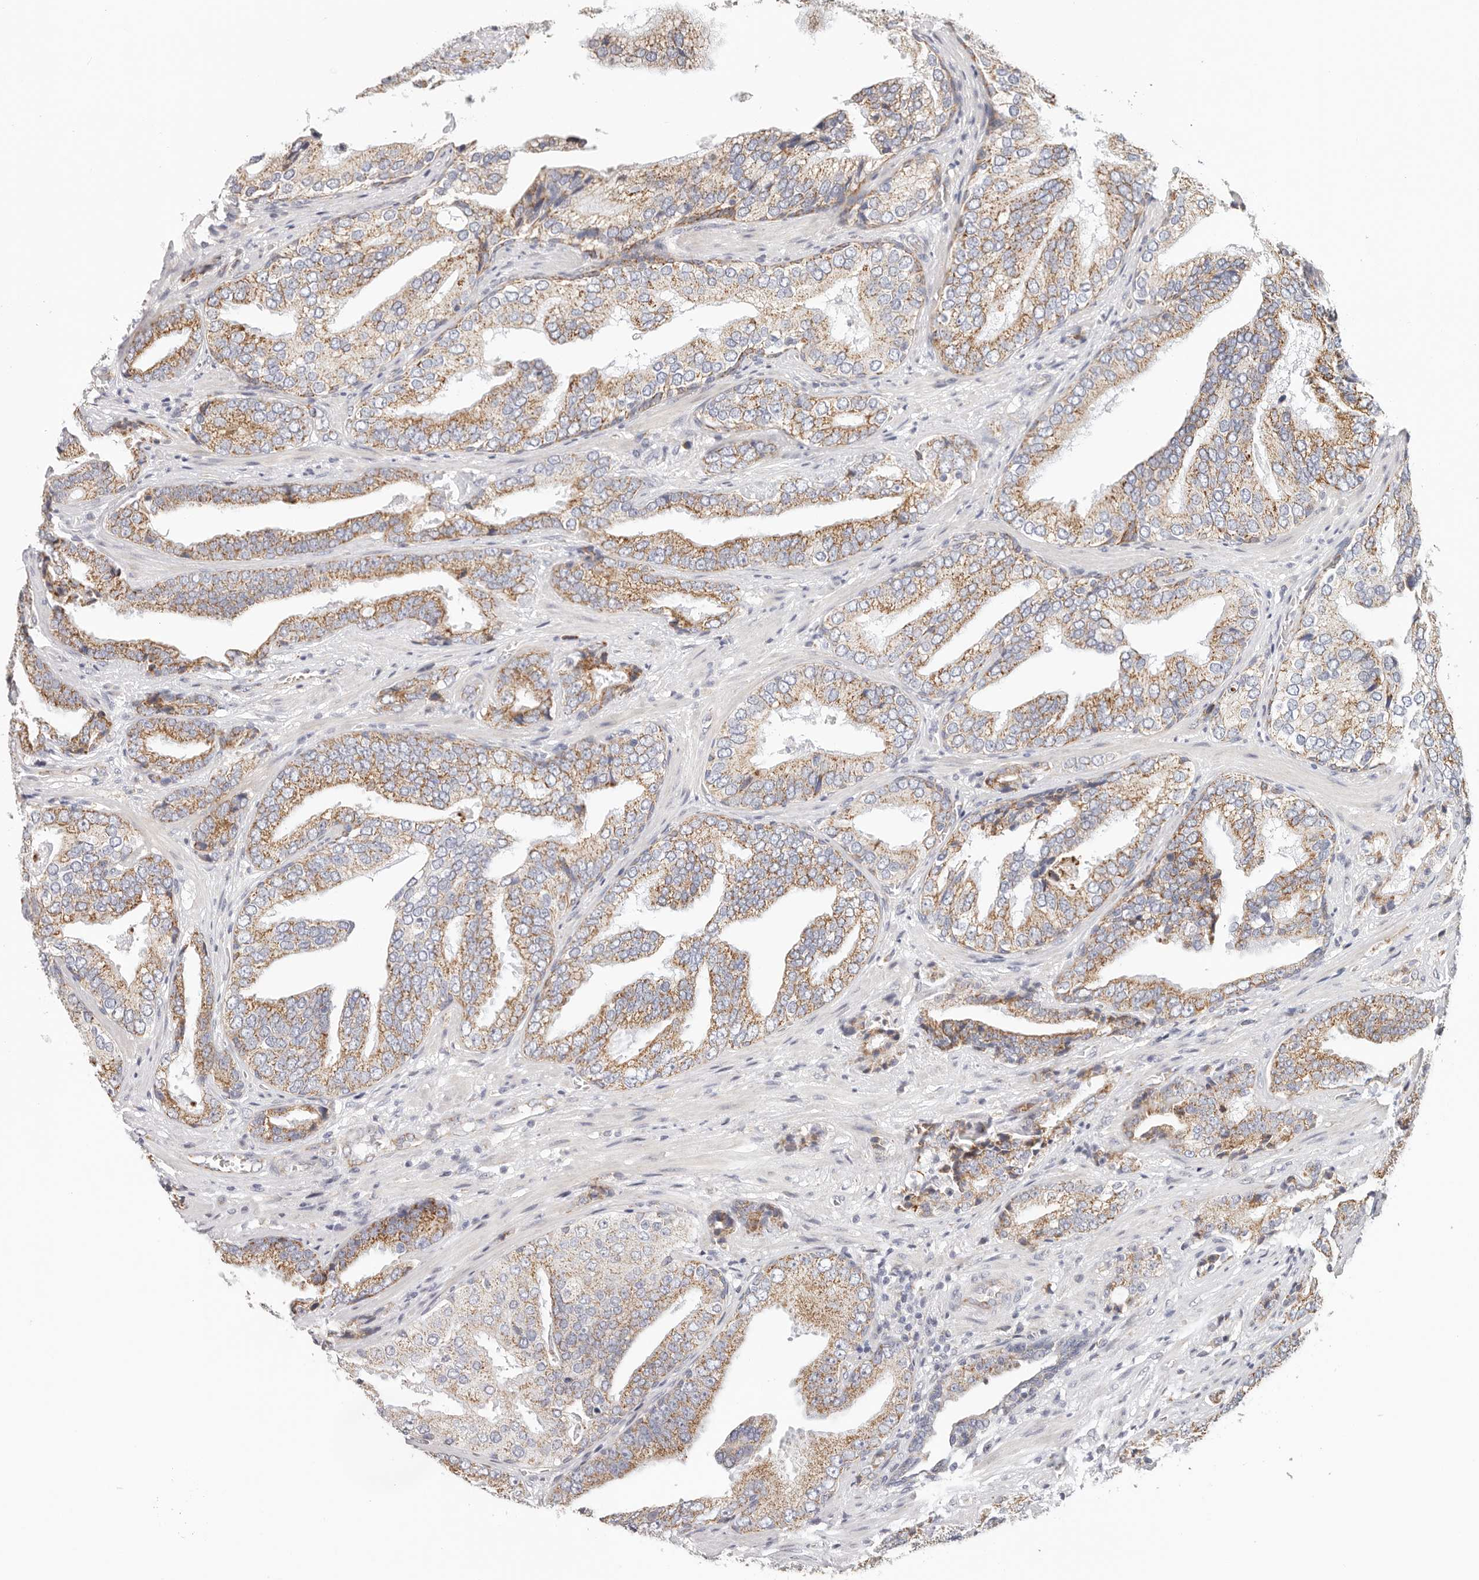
{"staining": {"intensity": "moderate", "quantity": ">75%", "location": "cytoplasmic/membranous"}, "tissue": "prostate cancer", "cell_type": "Tumor cells", "image_type": "cancer", "snomed": [{"axis": "morphology", "description": "Adenocarcinoma, Low grade"}, {"axis": "topography", "description": "Prostate"}], "caption": "Protein staining shows moderate cytoplasmic/membranous expression in approximately >75% of tumor cells in low-grade adenocarcinoma (prostate).", "gene": "AFDN", "patient": {"sex": "male", "age": 67}}